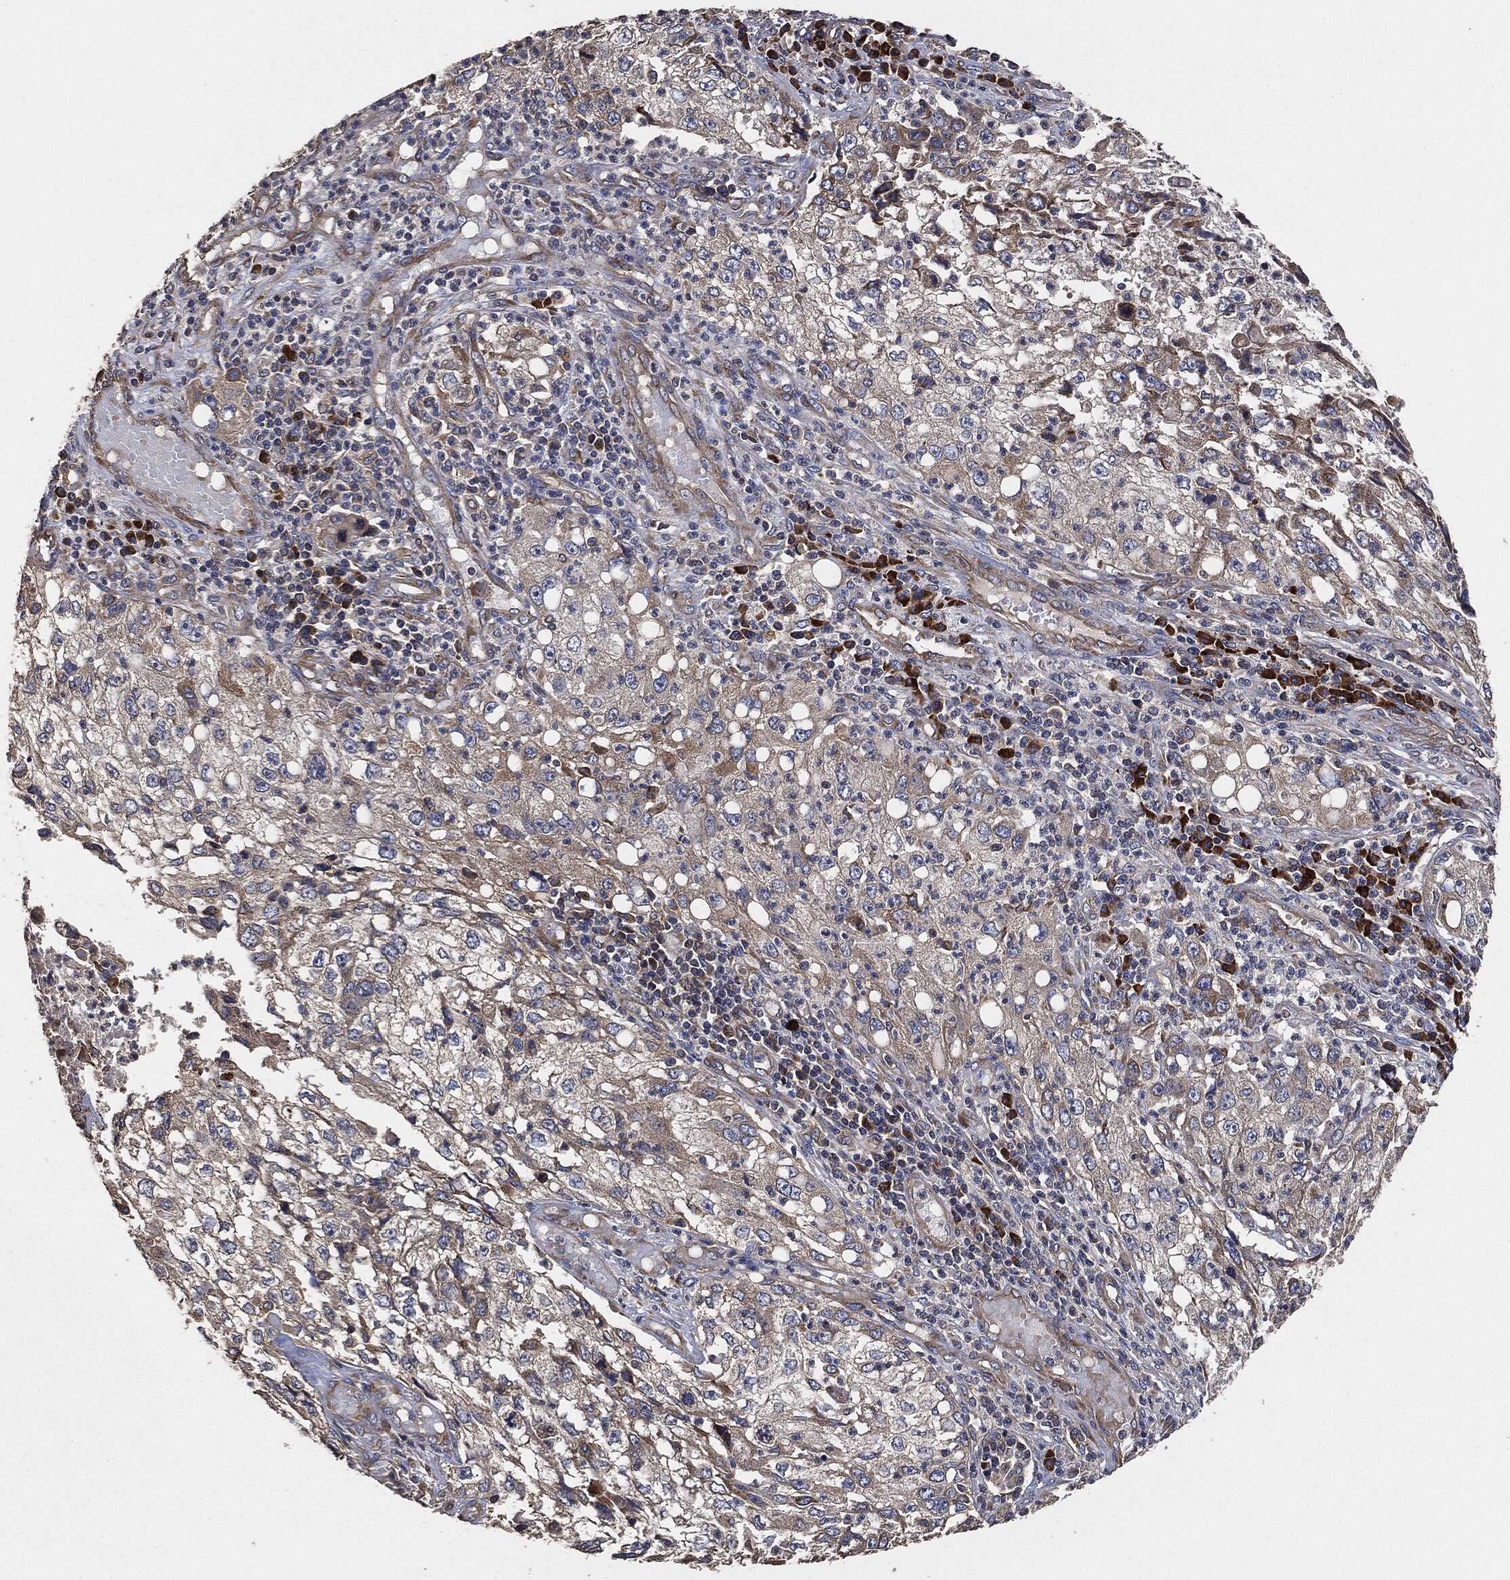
{"staining": {"intensity": "strong", "quantity": "<25%", "location": "cytoplasmic/membranous"}, "tissue": "cervical cancer", "cell_type": "Tumor cells", "image_type": "cancer", "snomed": [{"axis": "morphology", "description": "Squamous cell carcinoma, NOS"}, {"axis": "topography", "description": "Cervix"}], "caption": "Tumor cells reveal medium levels of strong cytoplasmic/membranous positivity in about <25% of cells in human cervical cancer (squamous cell carcinoma).", "gene": "STK3", "patient": {"sex": "female", "age": 36}}